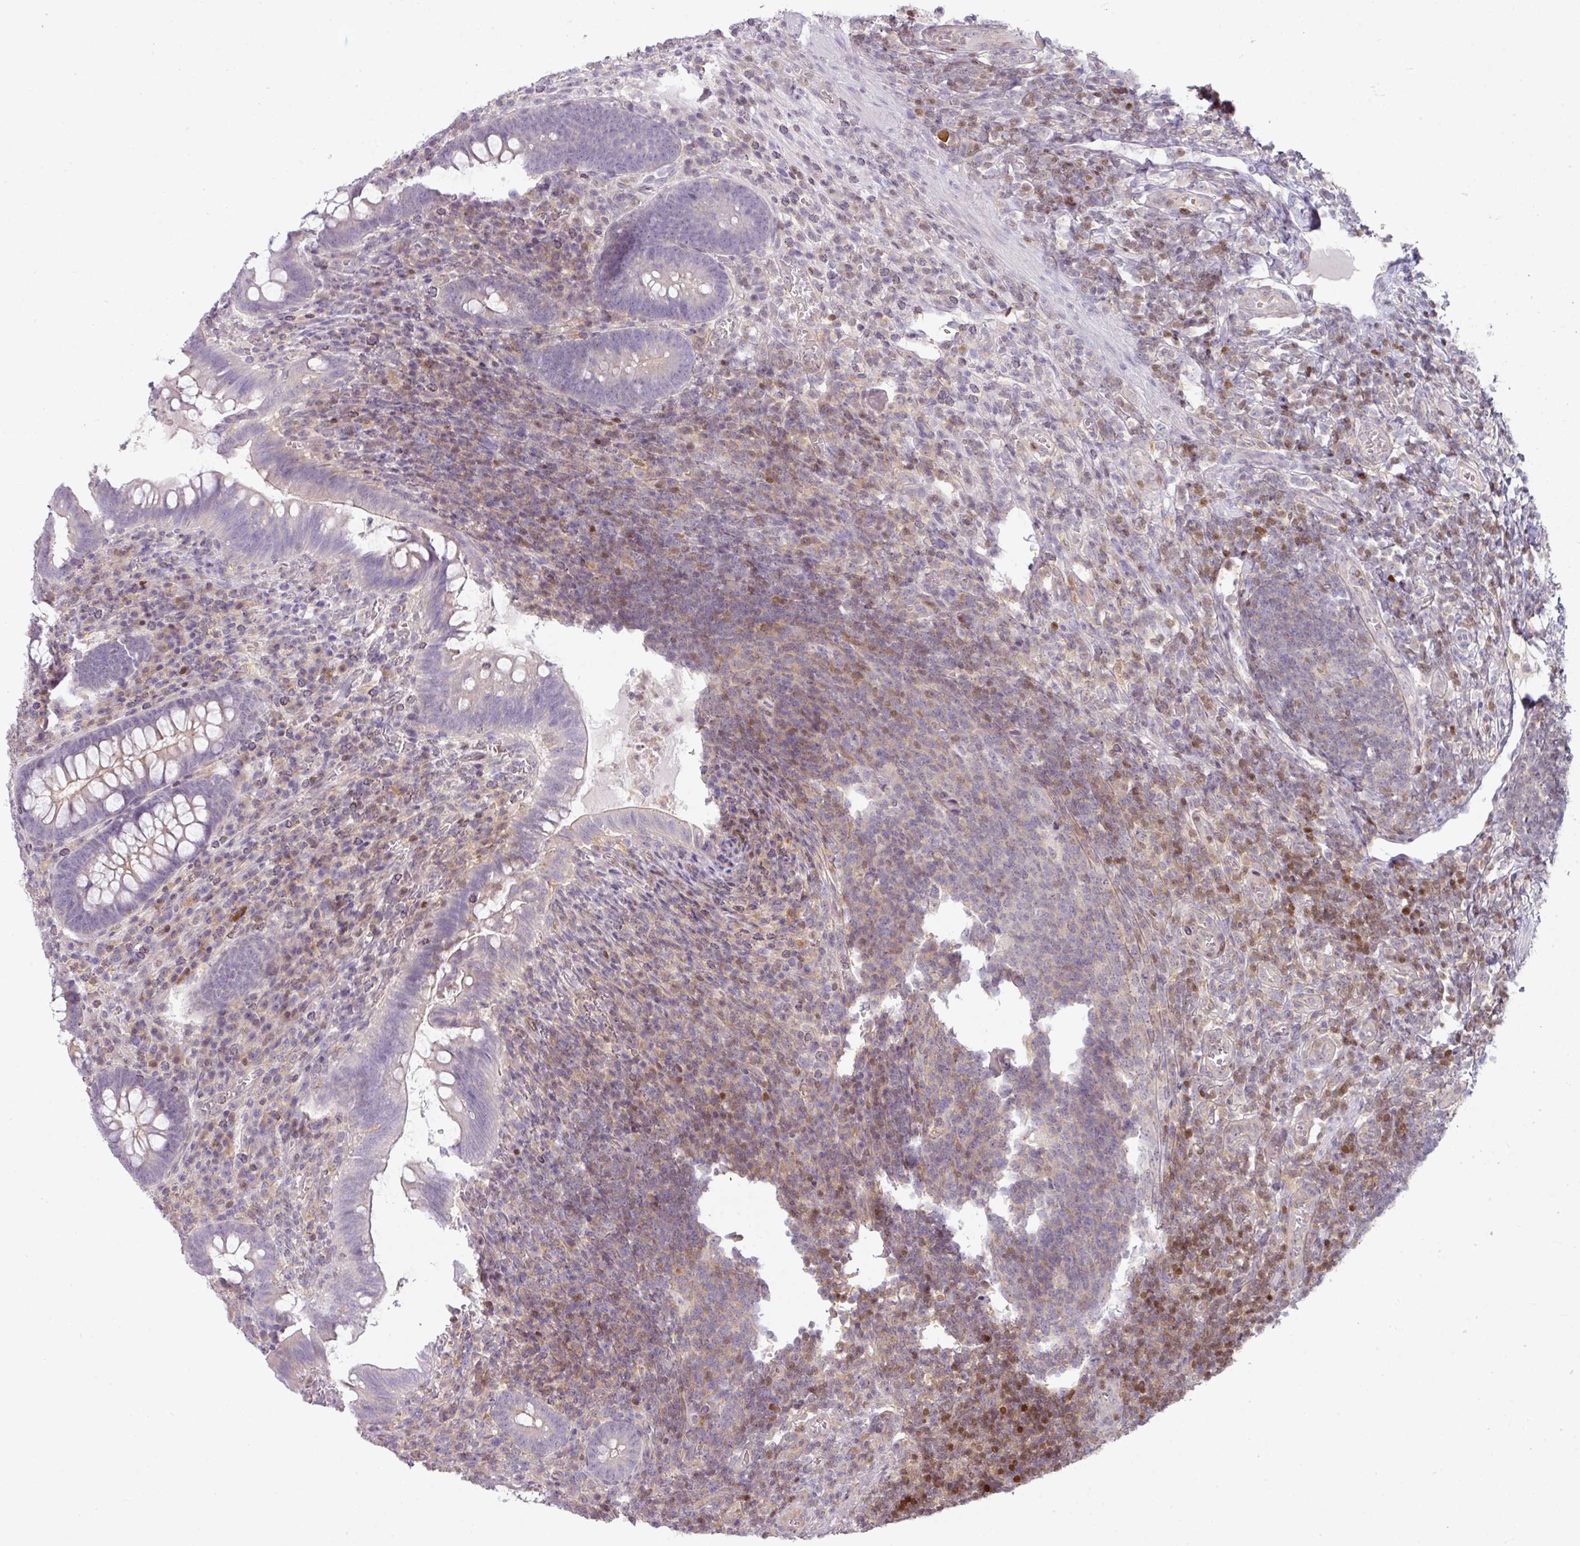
{"staining": {"intensity": "negative", "quantity": "none", "location": "none"}, "tissue": "appendix", "cell_type": "Glandular cells", "image_type": "normal", "snomed": [{"axis": "morphology", "description": "Normal tissue, NOS"}, {"axis": "topography", "description": "Appendix"}], "caption": "Glandular cells show no significant staining in unremarkable appendix.", "gene": "STAT5A", "patient": {"sex": "female", "age": 43}}